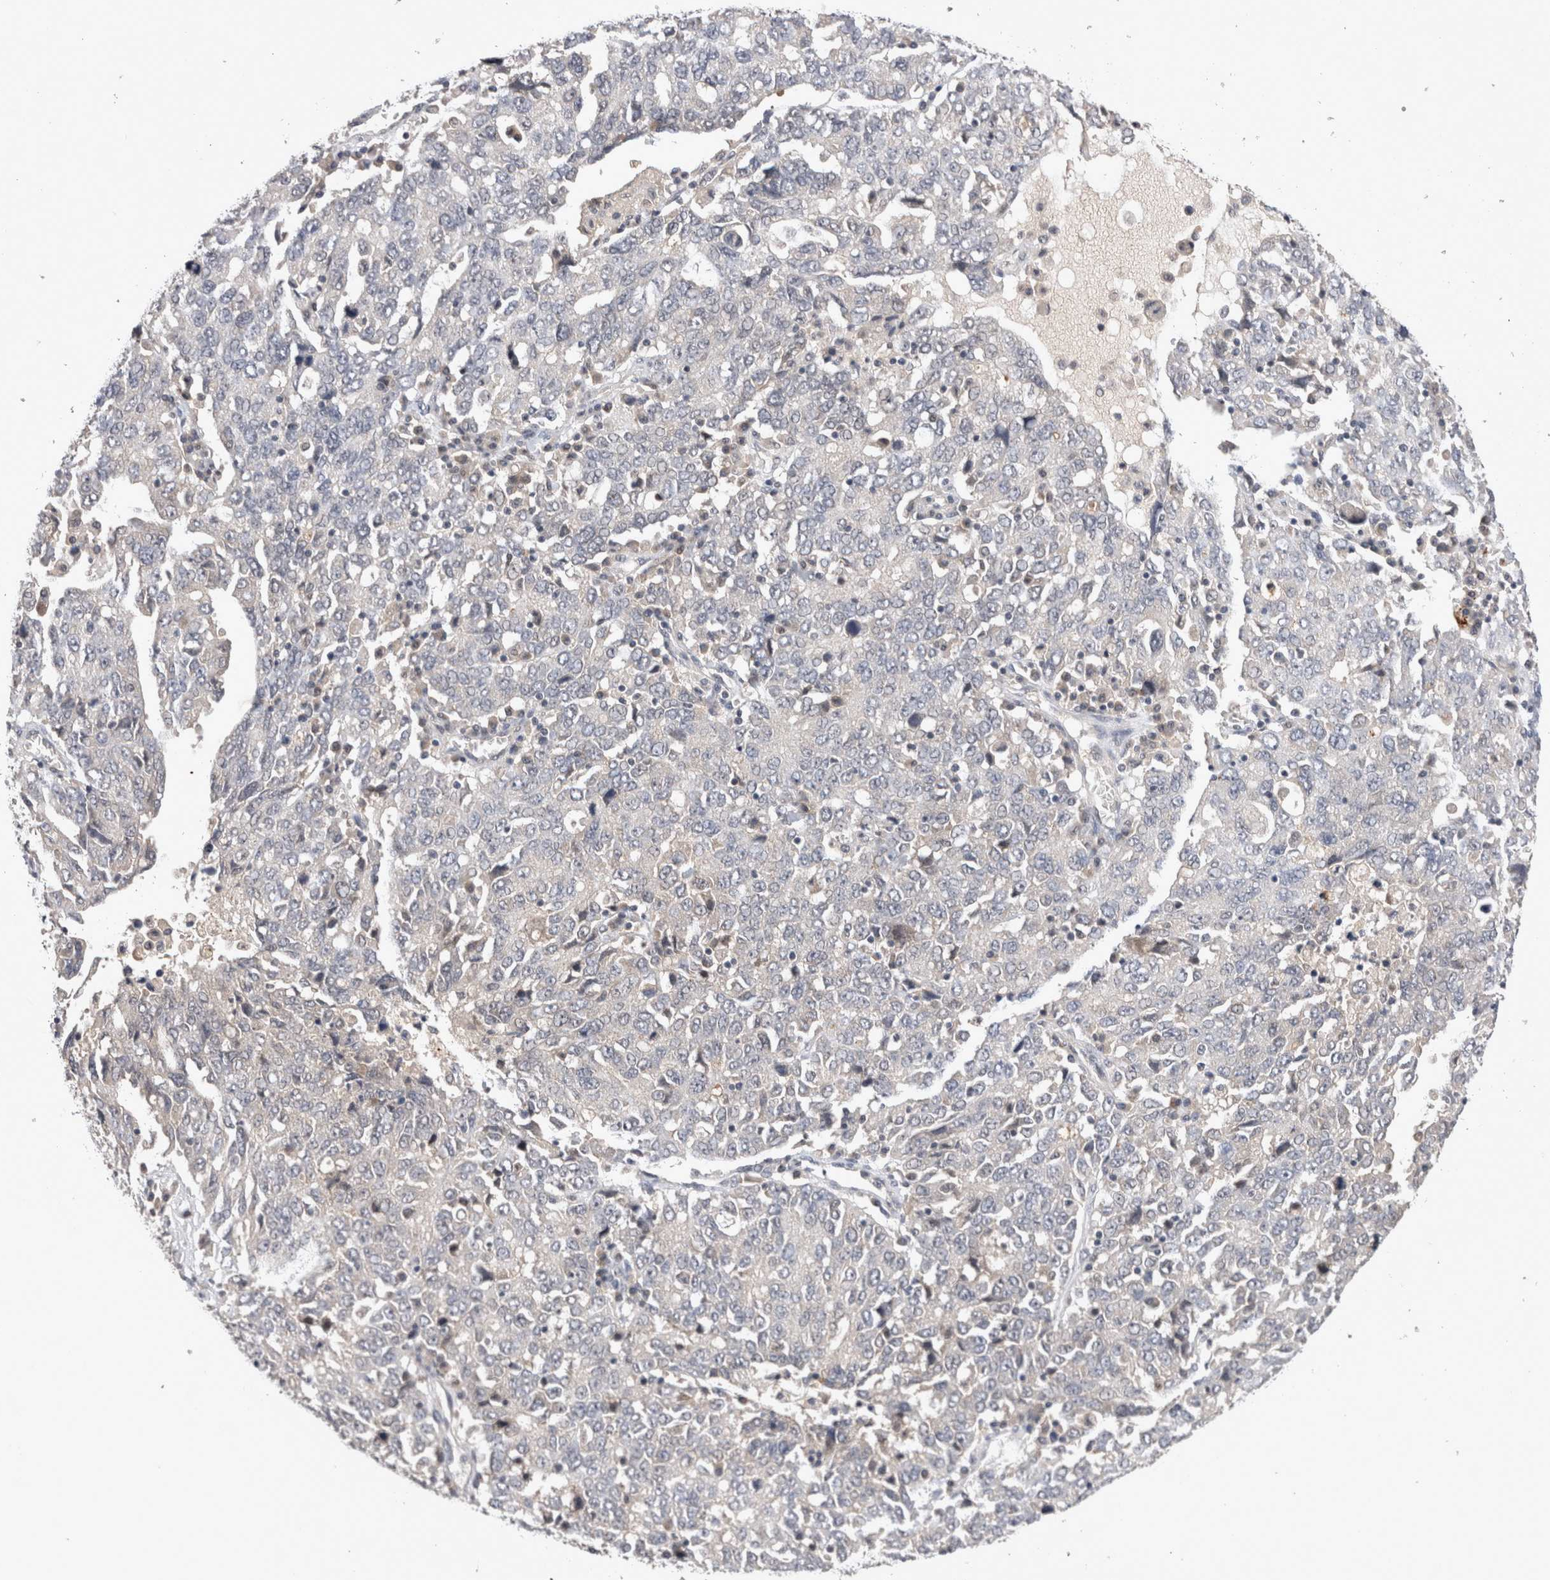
{"staining": {"intensity": "negative", "quantity": "none", "location": "none"}, "tissue": "ovarian cancer", "cell_type": "Tumor cells", "image_type": "cancer", "snomed": [{"axis": "morphology", "description": "Carcinoma, endometroid"}, {"axis": "topography", "description": "Ovary"}], "caption": "This histopathology image is of ovarian endometroid carcinoma stained with IHC to label a protein in brown with the nuclei are counter-stained blue. There is no expression in tumor cells. (Brightfield microscopy of DAB IHC at high magnification).", "gene": "RASSF3", "patient": {"sex": "female", "age": 62}}